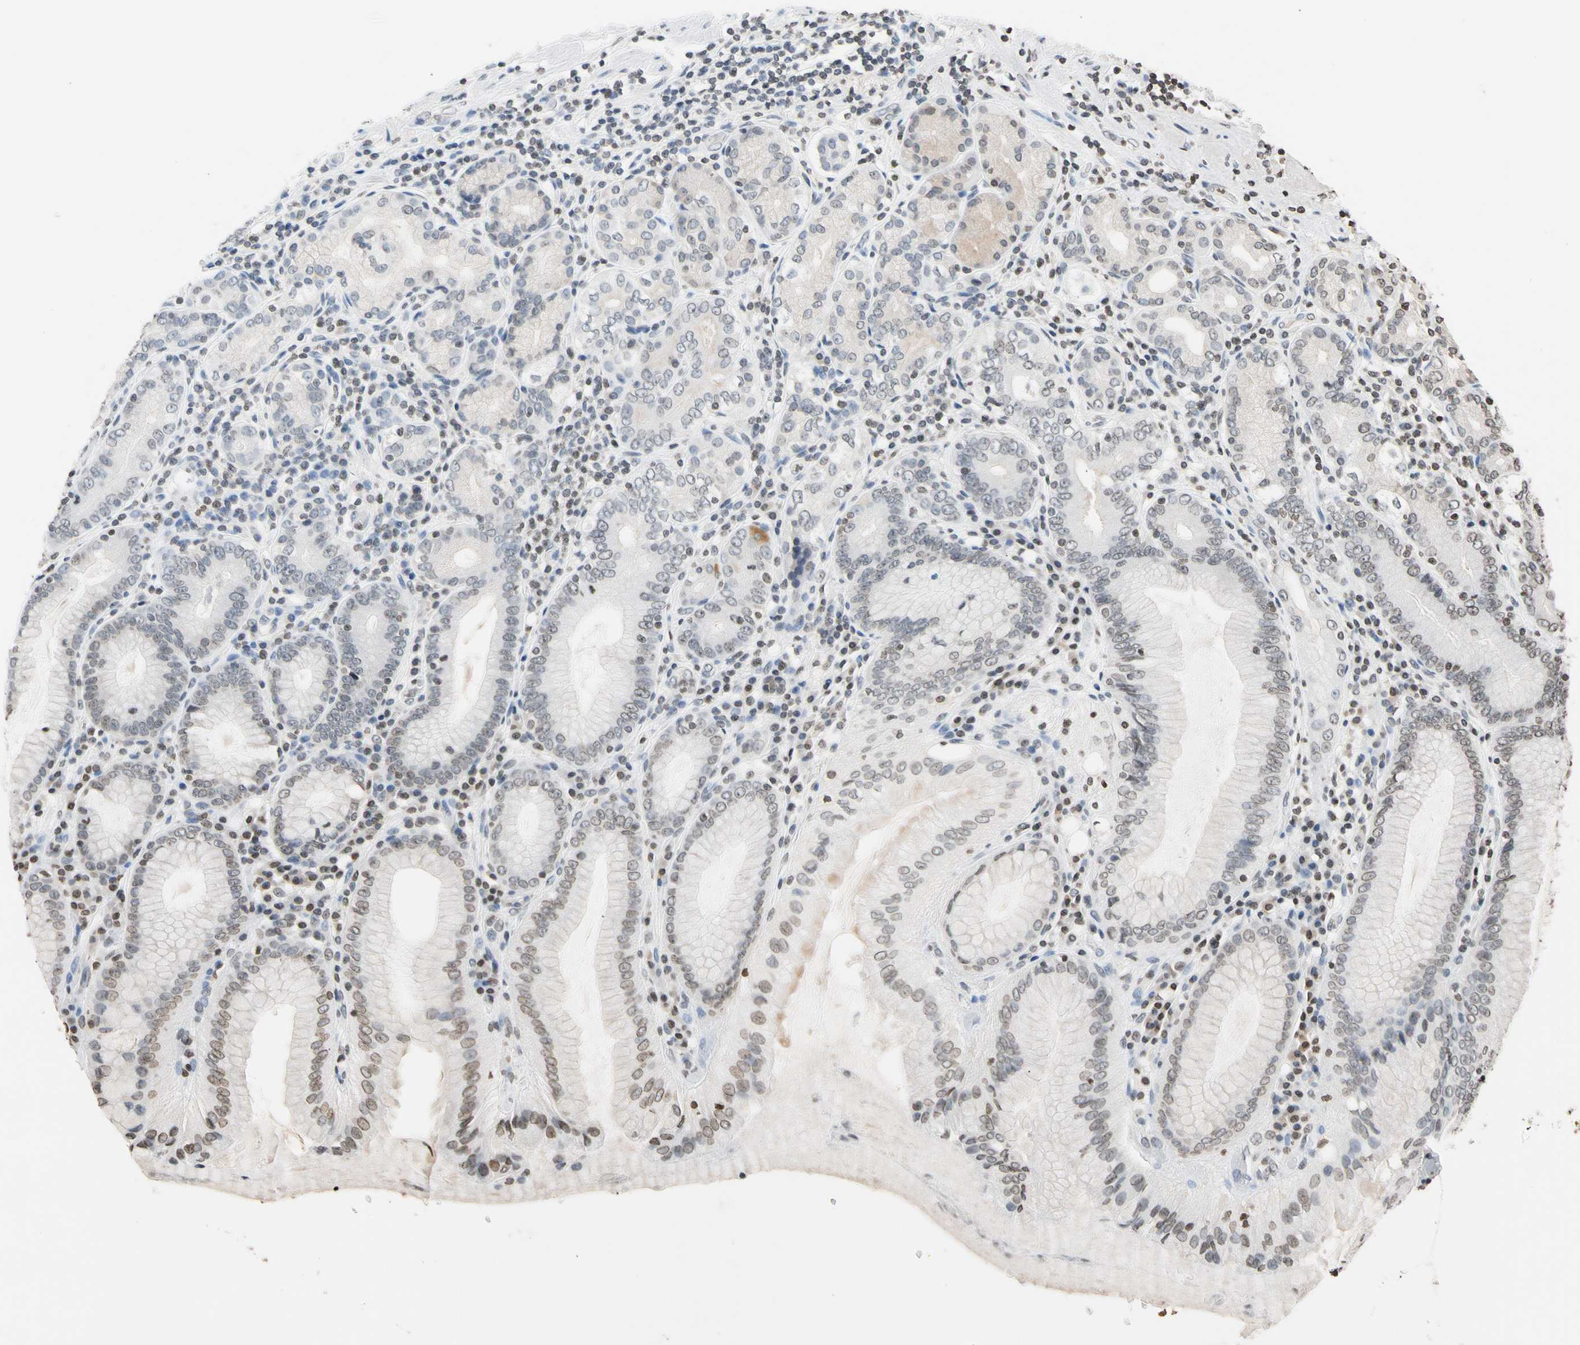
{"staining": {"intensity": "weak", "quantity": "25%-75%", "location": "cytoplasmic/membranous"}, "tissue": "stomach", "cell_type": "Glandular cells", "image_type": "normal", "snomed": [{"axis": "morphology", "description": "Normal tissue, NOS"}, {"axis": "topography", "description": "Stomach, lower"}], "caption": "Immunohistochemical staining of benign stomach demonstrates 25%-75% levels of weak cytoplasmic/membranous protein staining in about 25%-75% of glandular cells.", "gene": "GPX4", "patient": {"sex": "female", "age": 76}}